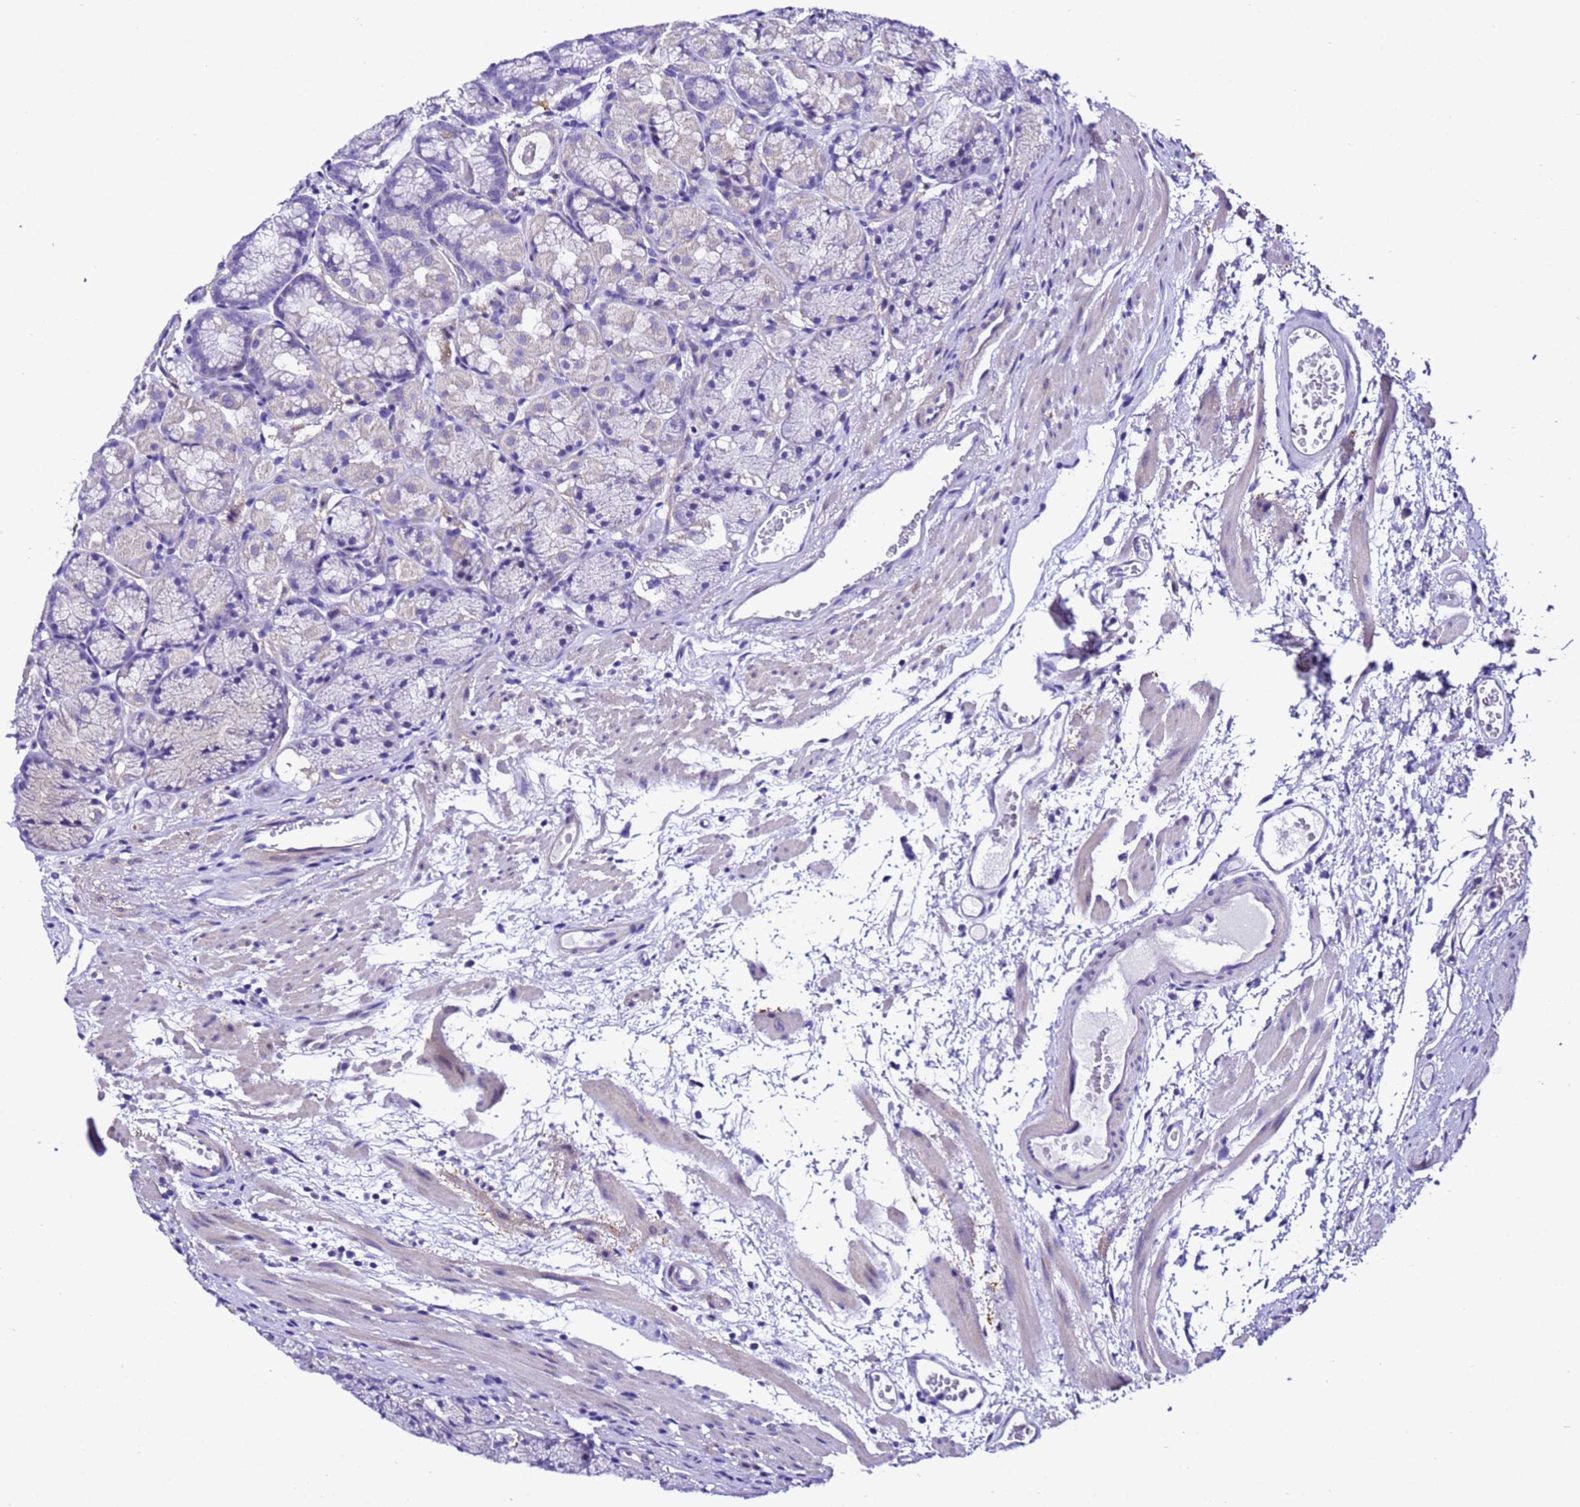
{"staining": {"intensity": "negative", "quantity": "none", "location": "none"}, "tissue": "stomach", "cell_type": "Glandular cells", "image_type": "normal", "snomed": [{"axis": "morphology", "description": "Normal tissue, NOS"}, {"axis": "topography", "description": "Stomach"}], "caption": "A histopathology image of stomach stained for a protein shows no brown staining in glandular cells. (DAB (3,3'-diaminobenzidine) immunohistochemistry visualized using brightfield microscopy, high magnification).", "gene": "ZNF417", "patient": {"sex": "male", "age": 63}}